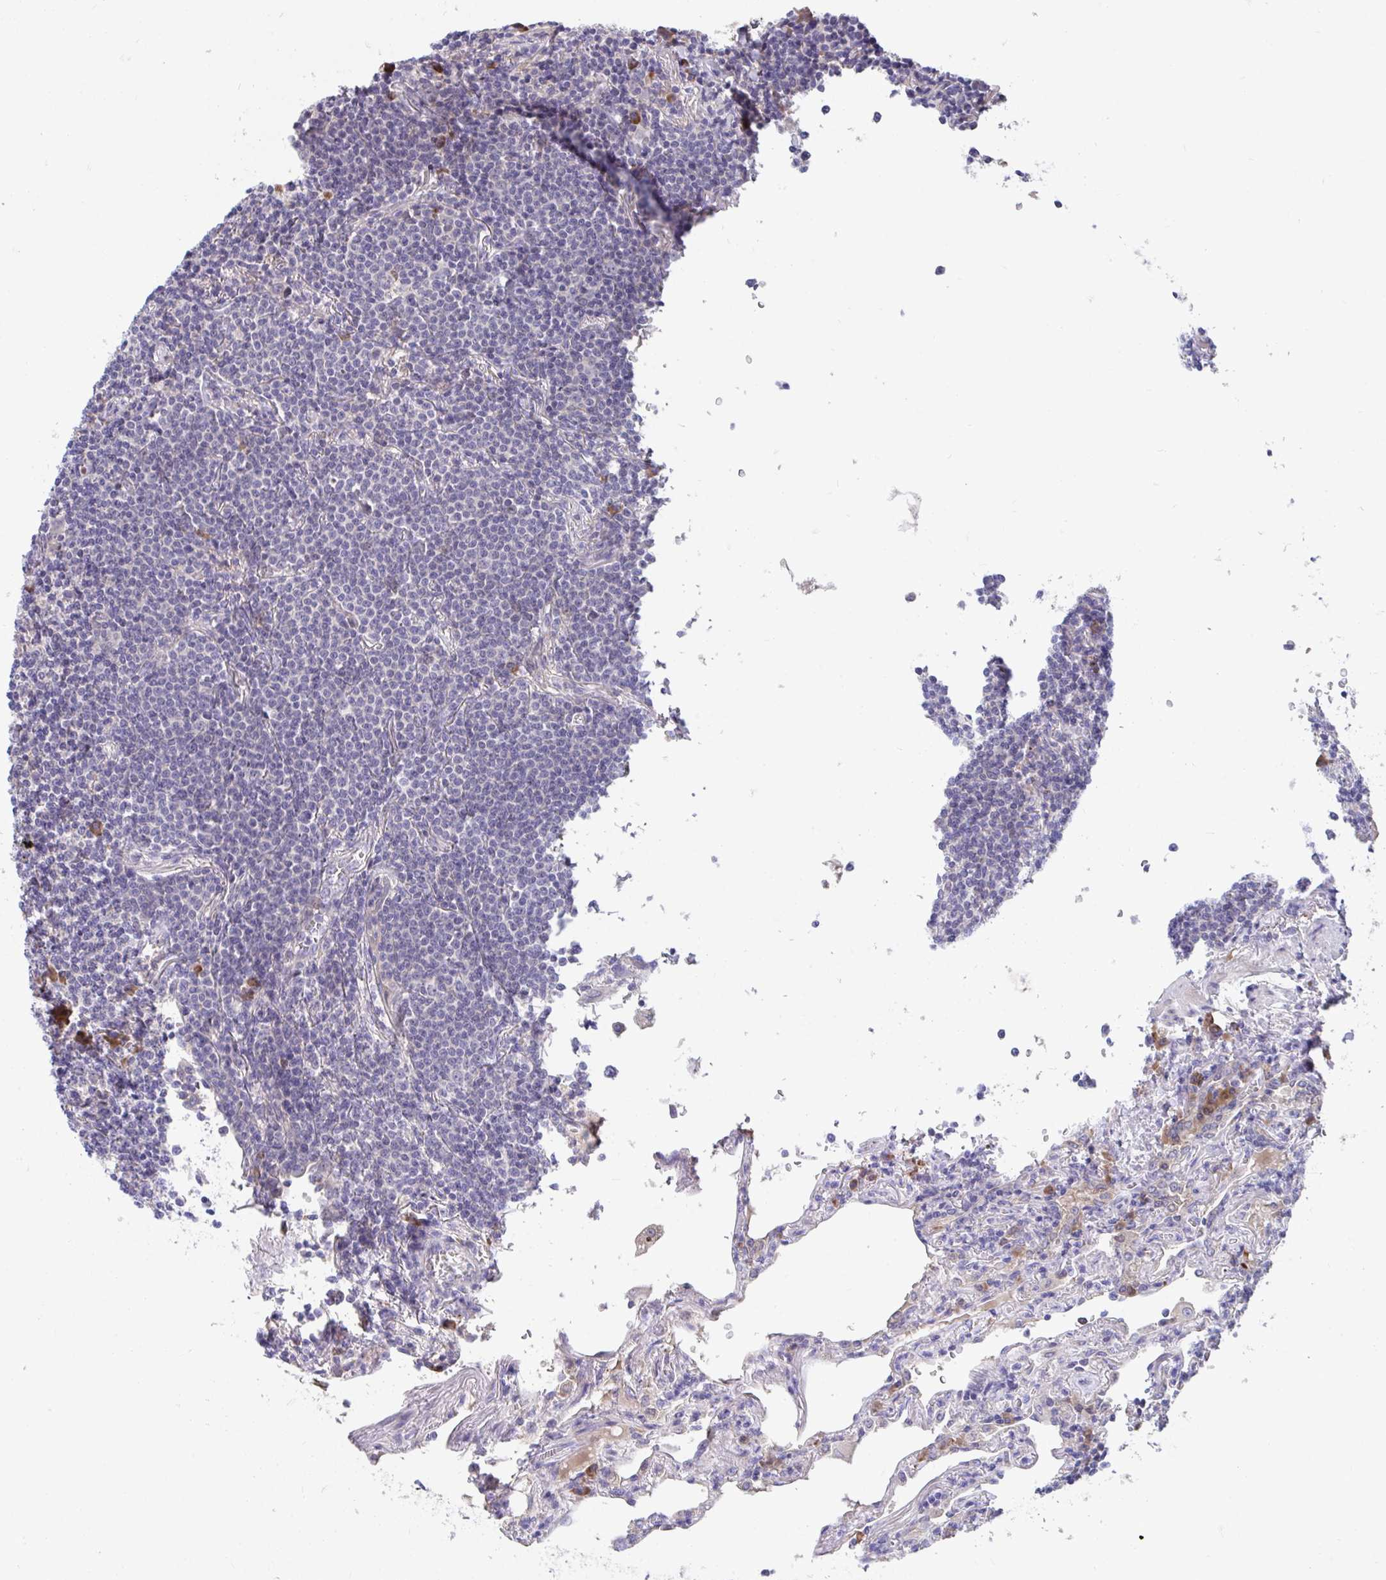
{"staining": {"intensity": "negative", "quantity": "none", "location": "none"}, "tissue": "lymphoma", "cell_type": "Tumor cells", "image_type": "cancer", "snomed": [{"axis": "morphology", "description": "Malignant lymphoma, non-Hodgkin's type, Low grade"}, {"axis": "topography", "description": "Lung"}], "caption": "Immunohistochemistry (IHC) micrograph of neoplastic tissue: lymphoma stained with DAB shows no significant protein positivity in tumor cells.", "gene": "SUSD4", "patient": {"sex": "female", "age": 71}}